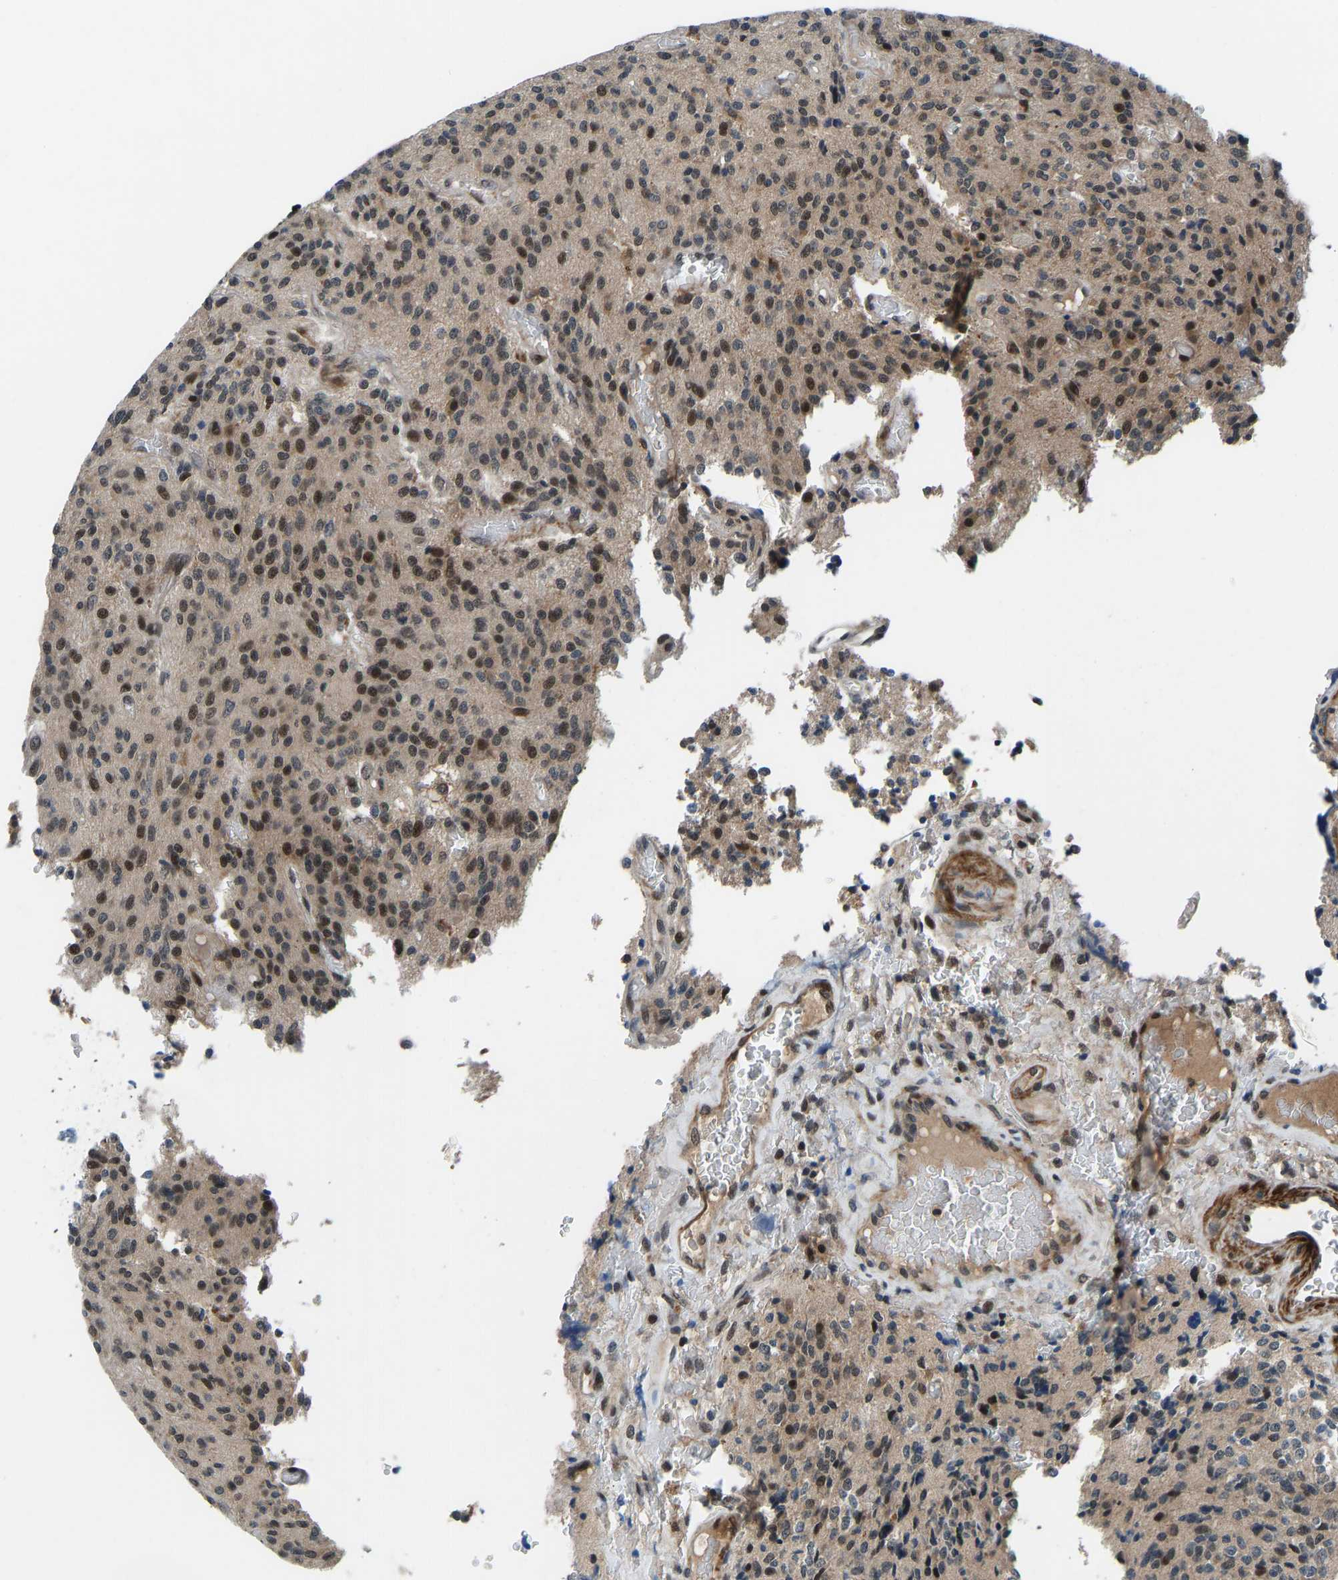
{"staining": {"intensity": "strong", "quantity": "<25%", "location": "nuclear"}, "tissue": "glioma", "cell_type": "Tumor cells", "image_type": "cancer", "snomed": [{"axis": "morphology", "description": "Glioma, malignant, High grade"}, {"axis": "topography", "description": "Brain"}], "caption": "IHC (DAB) staining of human glioma demonstrates strong nuclear protein staining in about <25% of tumor cells. (brown staining indicates protein expression, while blue staining denotes nuclei).", "gene": "RLIM", "patient": {"sex": "male", "age": 34}}